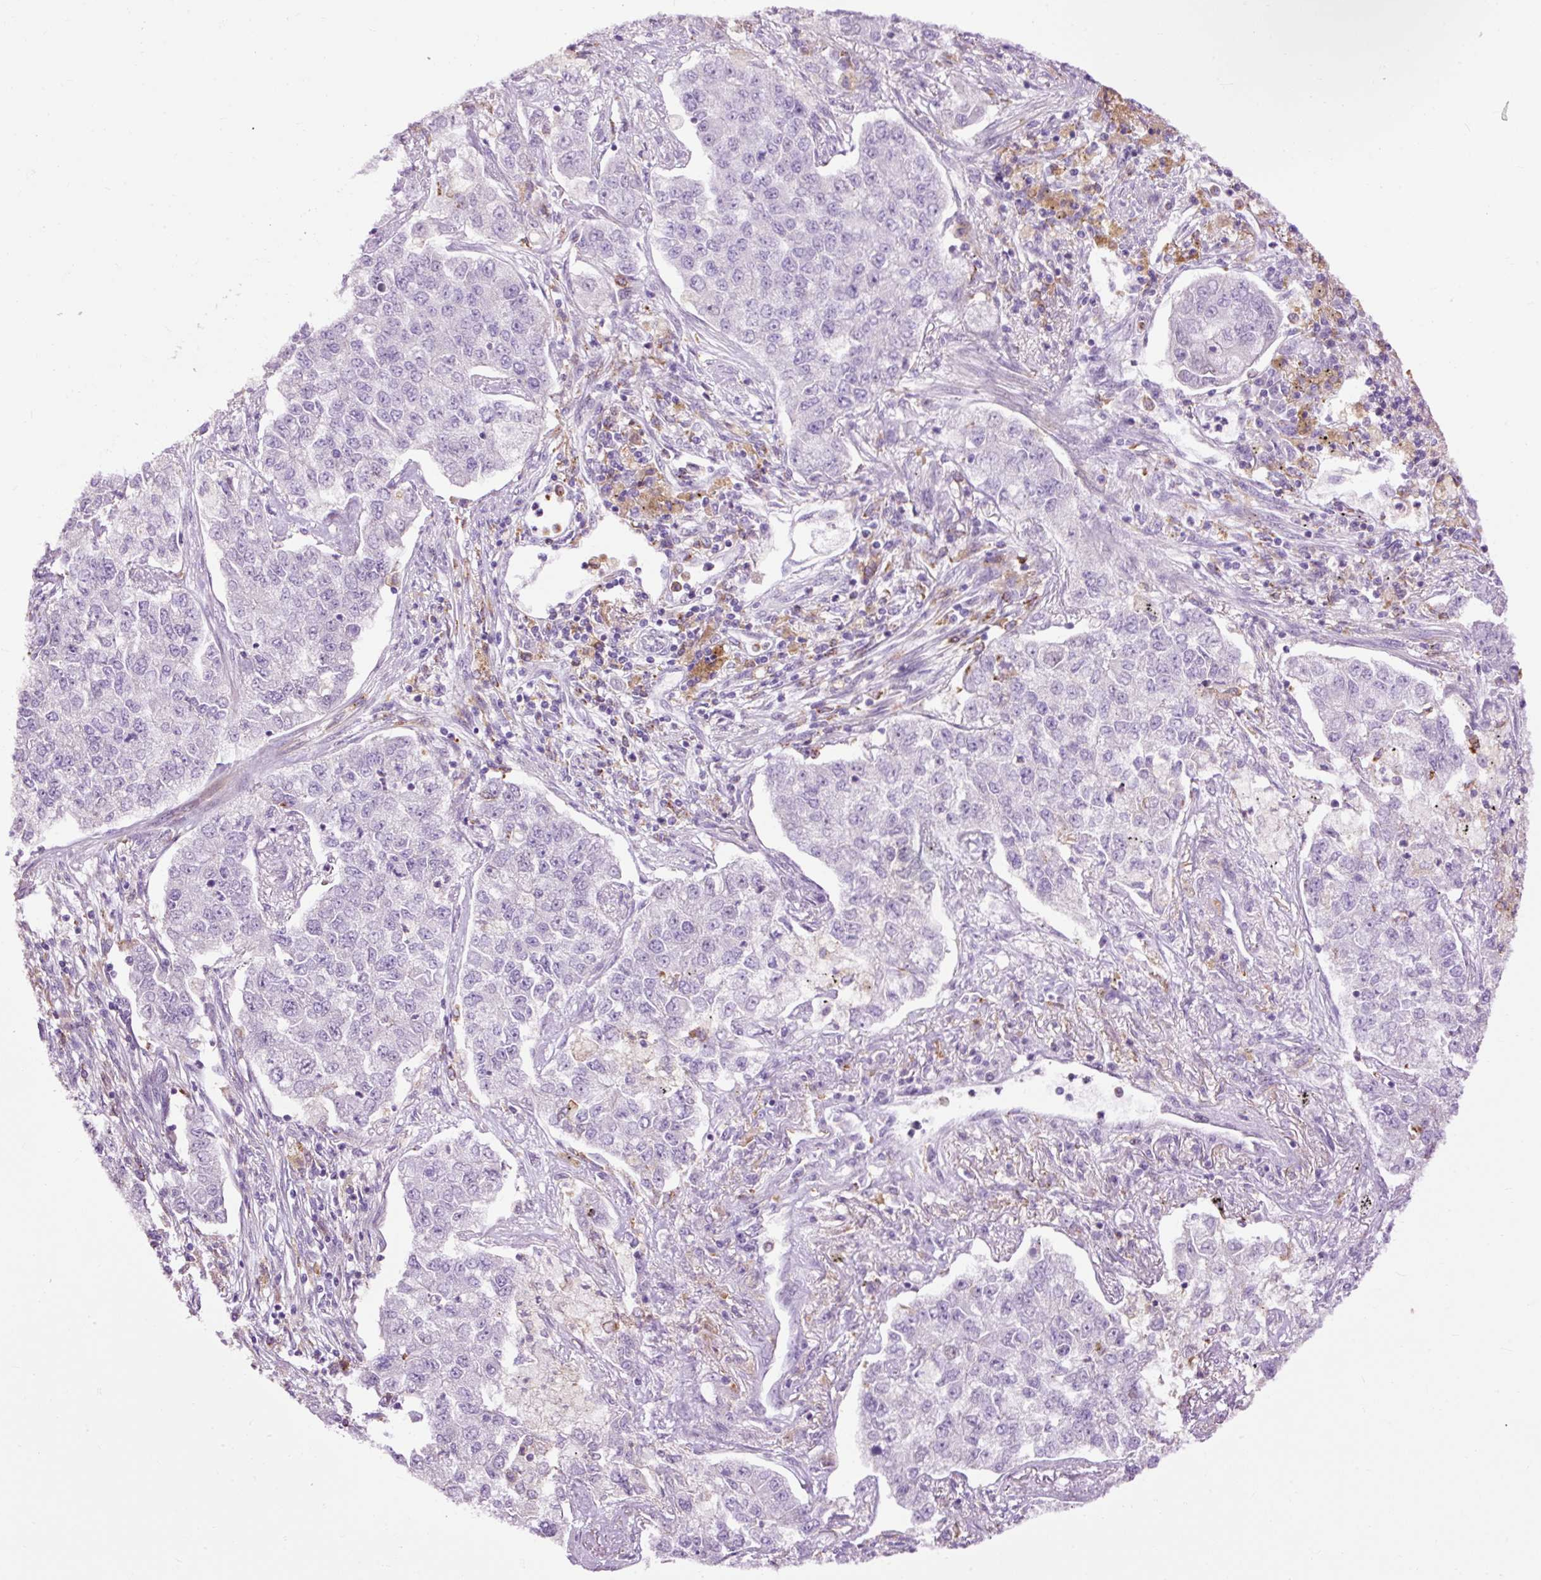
{"staining": {"intensity": "negative", "quantity": "none", "location": "none"}, "tissue": "lung cancer", "cell_type": "Tumor cells", "image_type": "cancer", "snomed": [{"axis": "morphology", "description": "Adenocarcinoma, NOS"}, {"axis": "topography", "description": "Lung"}], "caption": "Immunohistochemistry (IHC) micrograph of lung adenocarcinoma stained for a protein (brown), which demonstrates no staining in tumor cells.", "gene": "LY86", "patient": {"sex": "male", "age": 49}}